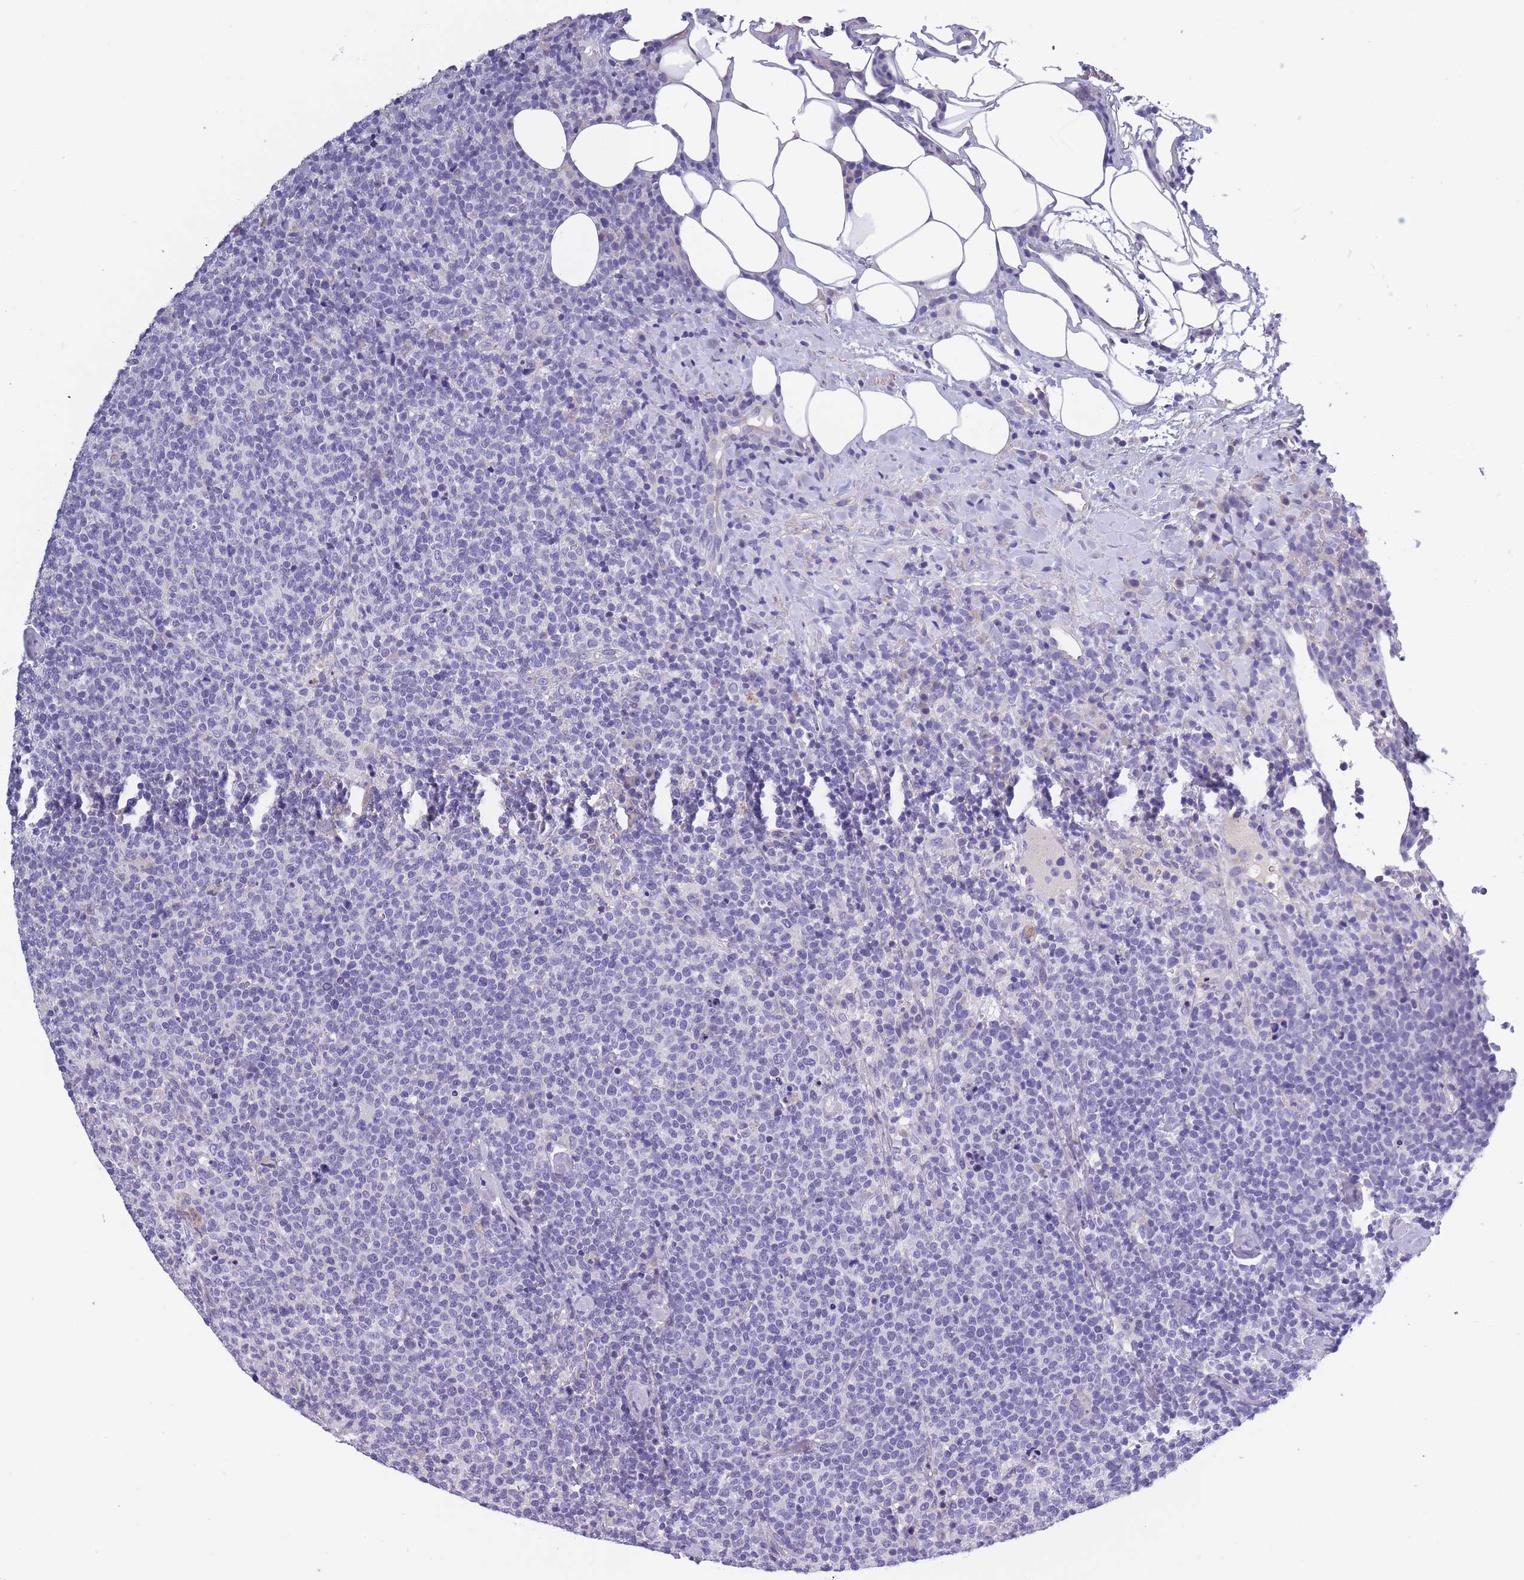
{"staining": {"intensity": "negative", "quantity": "none", "location": "none"}, "tissue": "lymphoma", "cell_type": "Tumor cells", "image_type": "cancer", "snomed": [{"axis": "morphology", "description": "Malignant lymphoma, non-Hodgkin's type, High grade"}, {"axis": "topography", "description": "Lymph node"}], "caption": "Immunohistochemistry (IHC) image of human malignant lymphoma, non-Hodgkin's type (high-grade) stained for a protein (brown), which displays no expression in tumor cells. (Brightfield microscopy of DAB immunohistochemistry (IHC) at high magnification).", "gene": "OR4C5", "patient": {"sex": "male", "age": 61}}